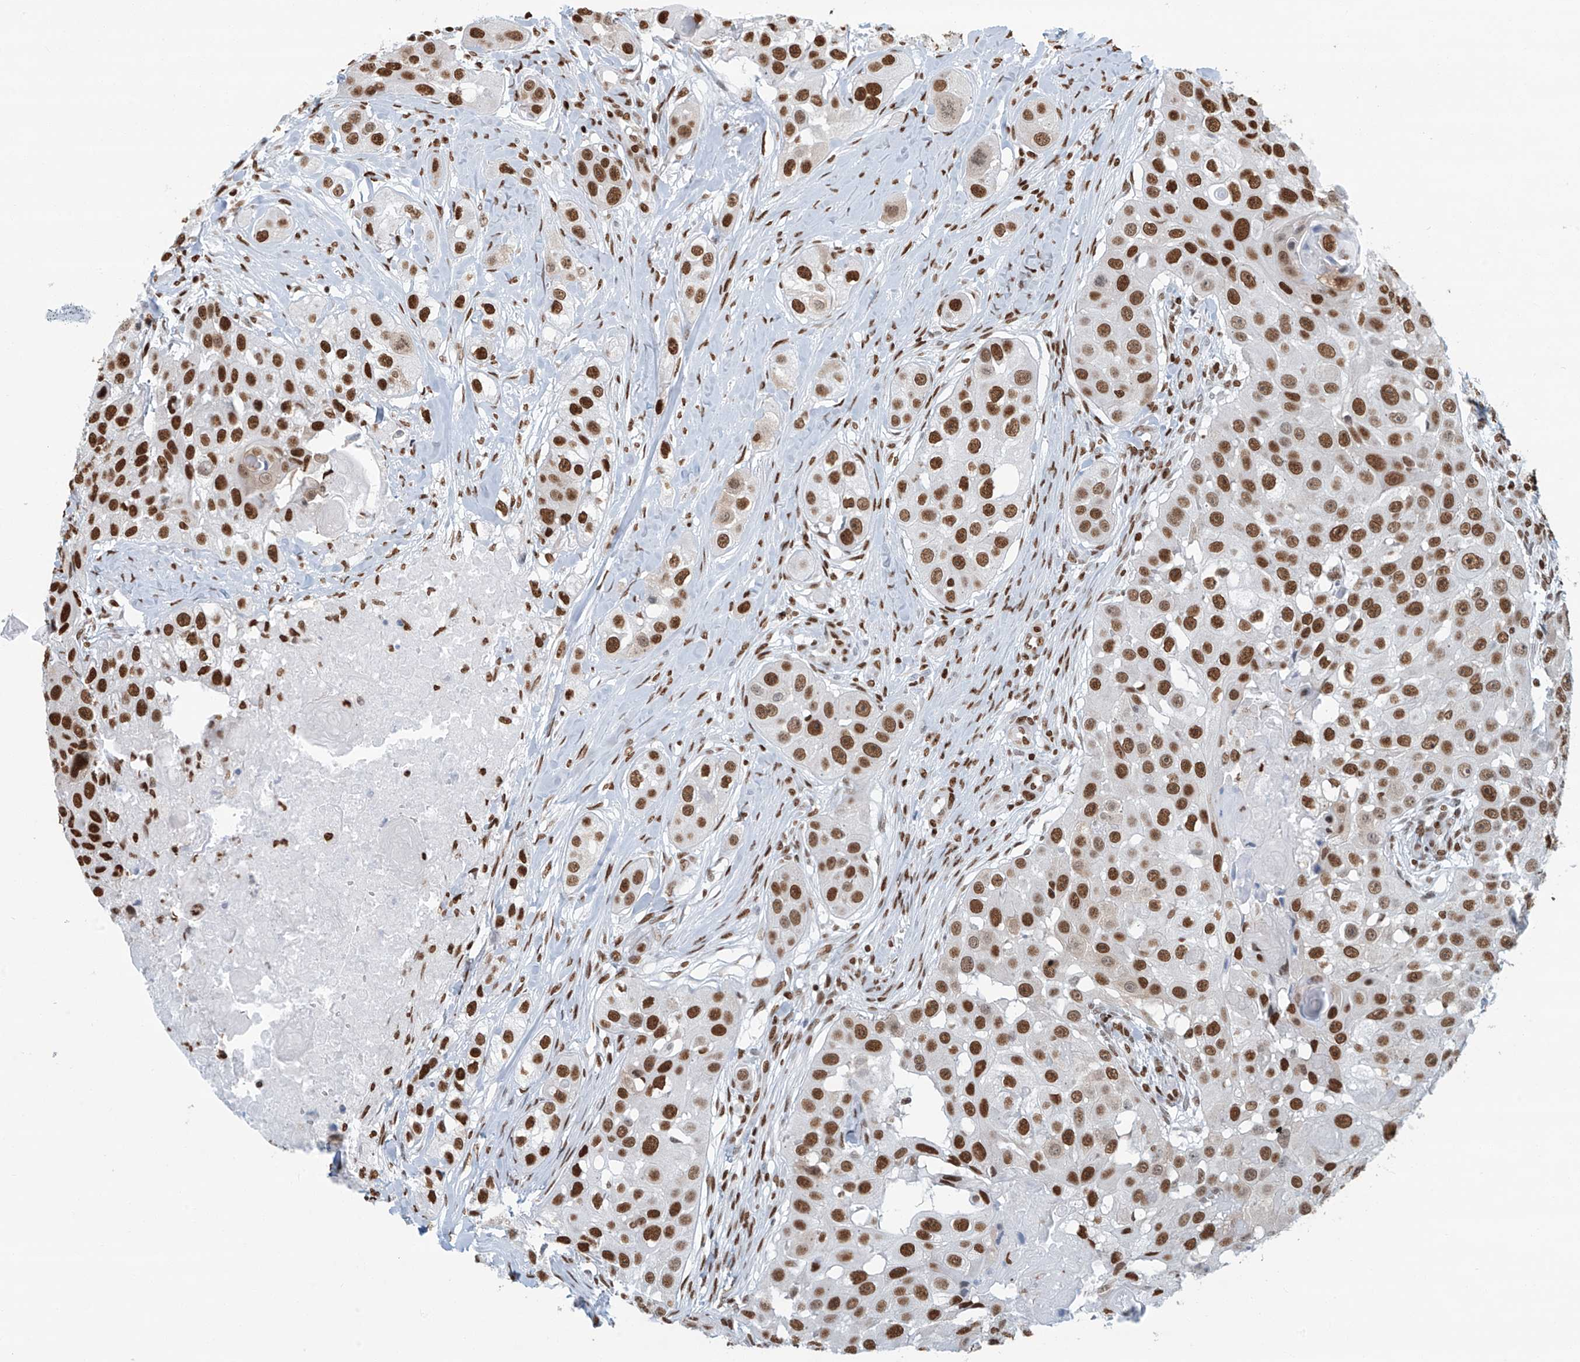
{"staining": {"intensity": "strong", "quantity": ">75%", "location": "nuclear"}, "tissue": "head and neck cancer", "cell_type": "Tumor cells", "image_type": "cancer", "snomed": [{"axis": "morphology", "description": "Normal tissue, NOS"}, {"axis": "morphology", "description": "Squamous cell carcinoma, NOS"}, {"axis": "topography", "description": "Skeletal muscle"}, {"axis": "topography", "description": "Head-Neck"}], "caption": "Human head and neck cancer stained with a brown dye displays strong nuclear positive positivity in about >75% of tumor cells.", "gene": "SARNP", "patient": {"sex": "male", "age": 51}}